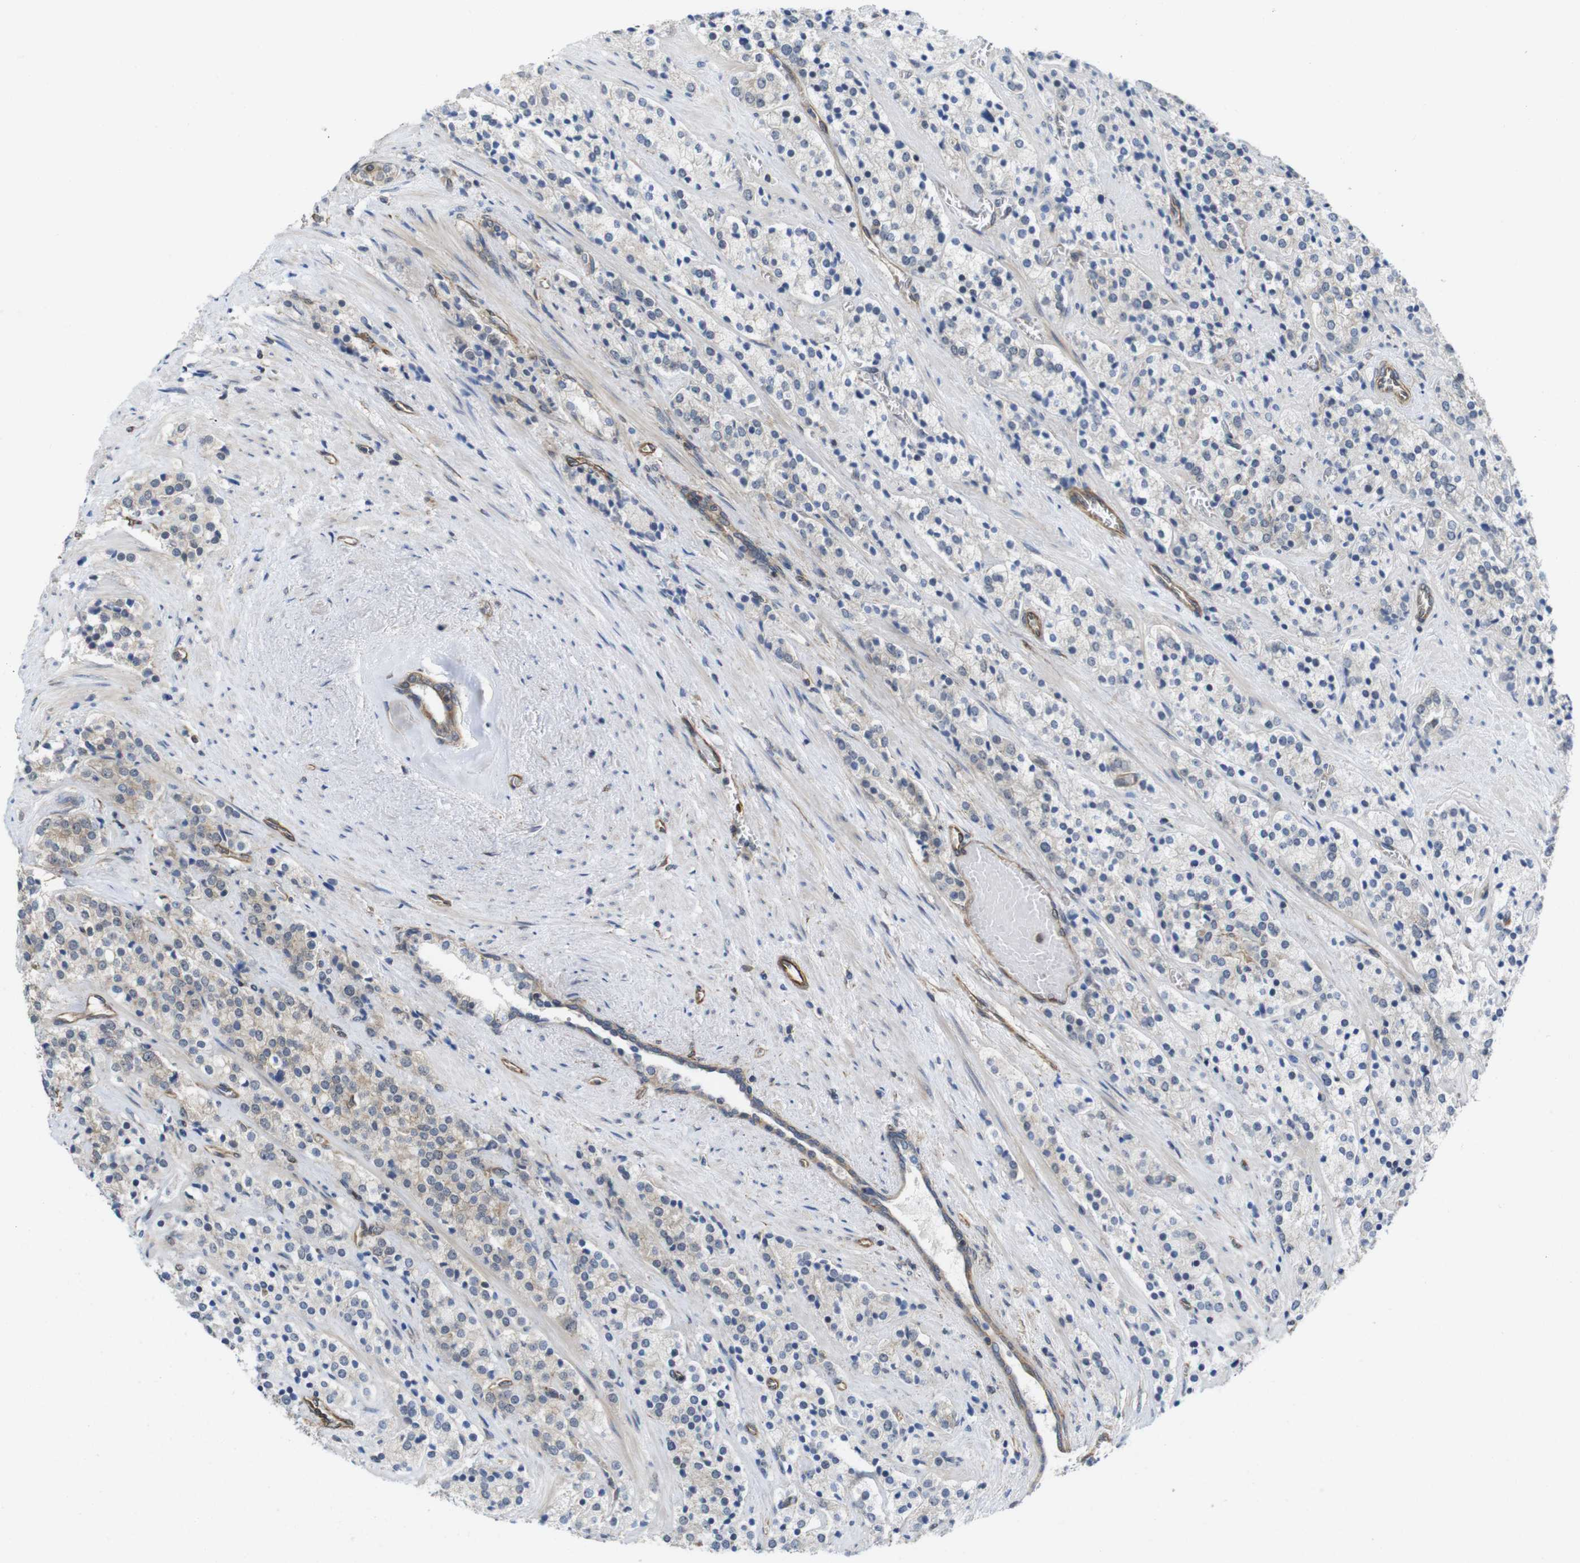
{"staining": {"intensity": "weak", "quantity": "<25%", "location": "cytoplasmic/membranous"}, "tissue": "prostate cancer", "cell_type": "Tumor cells", "image_type": "cancer", "snomed": [{"axis": "morphology", "description": "Adenocarcinoma, High grade"}, {"axis": "topography", "description": "Prostate"}], "caption": "This is an IHC histopathology image of prostate cancer. There is no expression in tumor cells.", "gene": "ZDHHC5", "patient": {"sex": "male", "age": 71}}